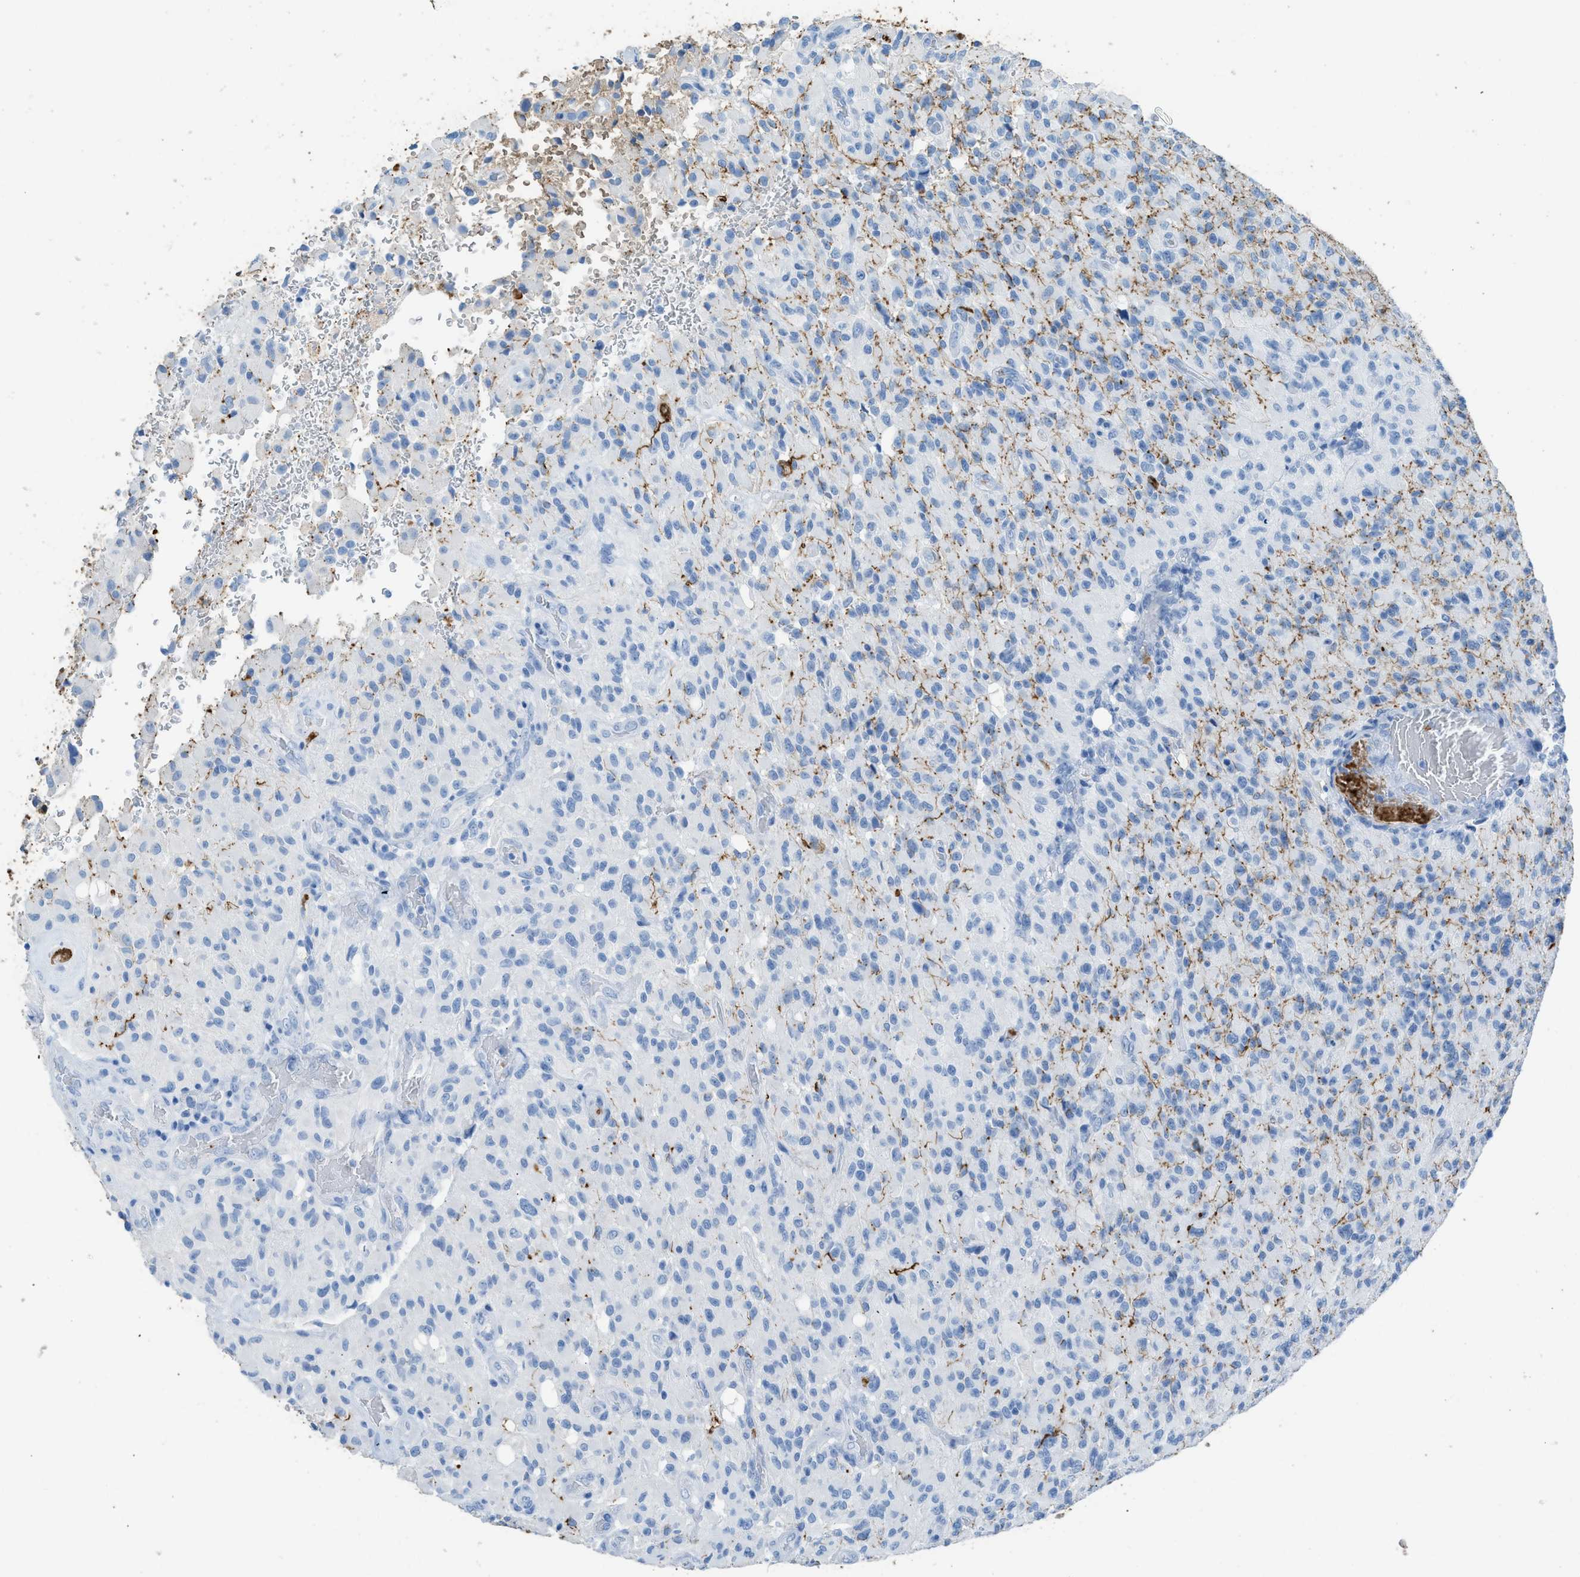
{"staining": {"intensity": "moderate", "quantity": "<25%", "location": "cytoplasmic/membranous"}, "tissue": "glioma", "cell_type": "Tumor cells", "image_type": "cancer", "snomed": [{"axis": "morphology", "description": "Glioma, malignant, High grade"}, {"axis": "topography", "description": "Brain"}], "caption": "Glioma stained for a protein (brown) displays moderate cytoplasmic/membranous positive staining in about <25% of tumor cells.", "gene": "FAIM2", "patient": {"sex": "male", "age": 71}}